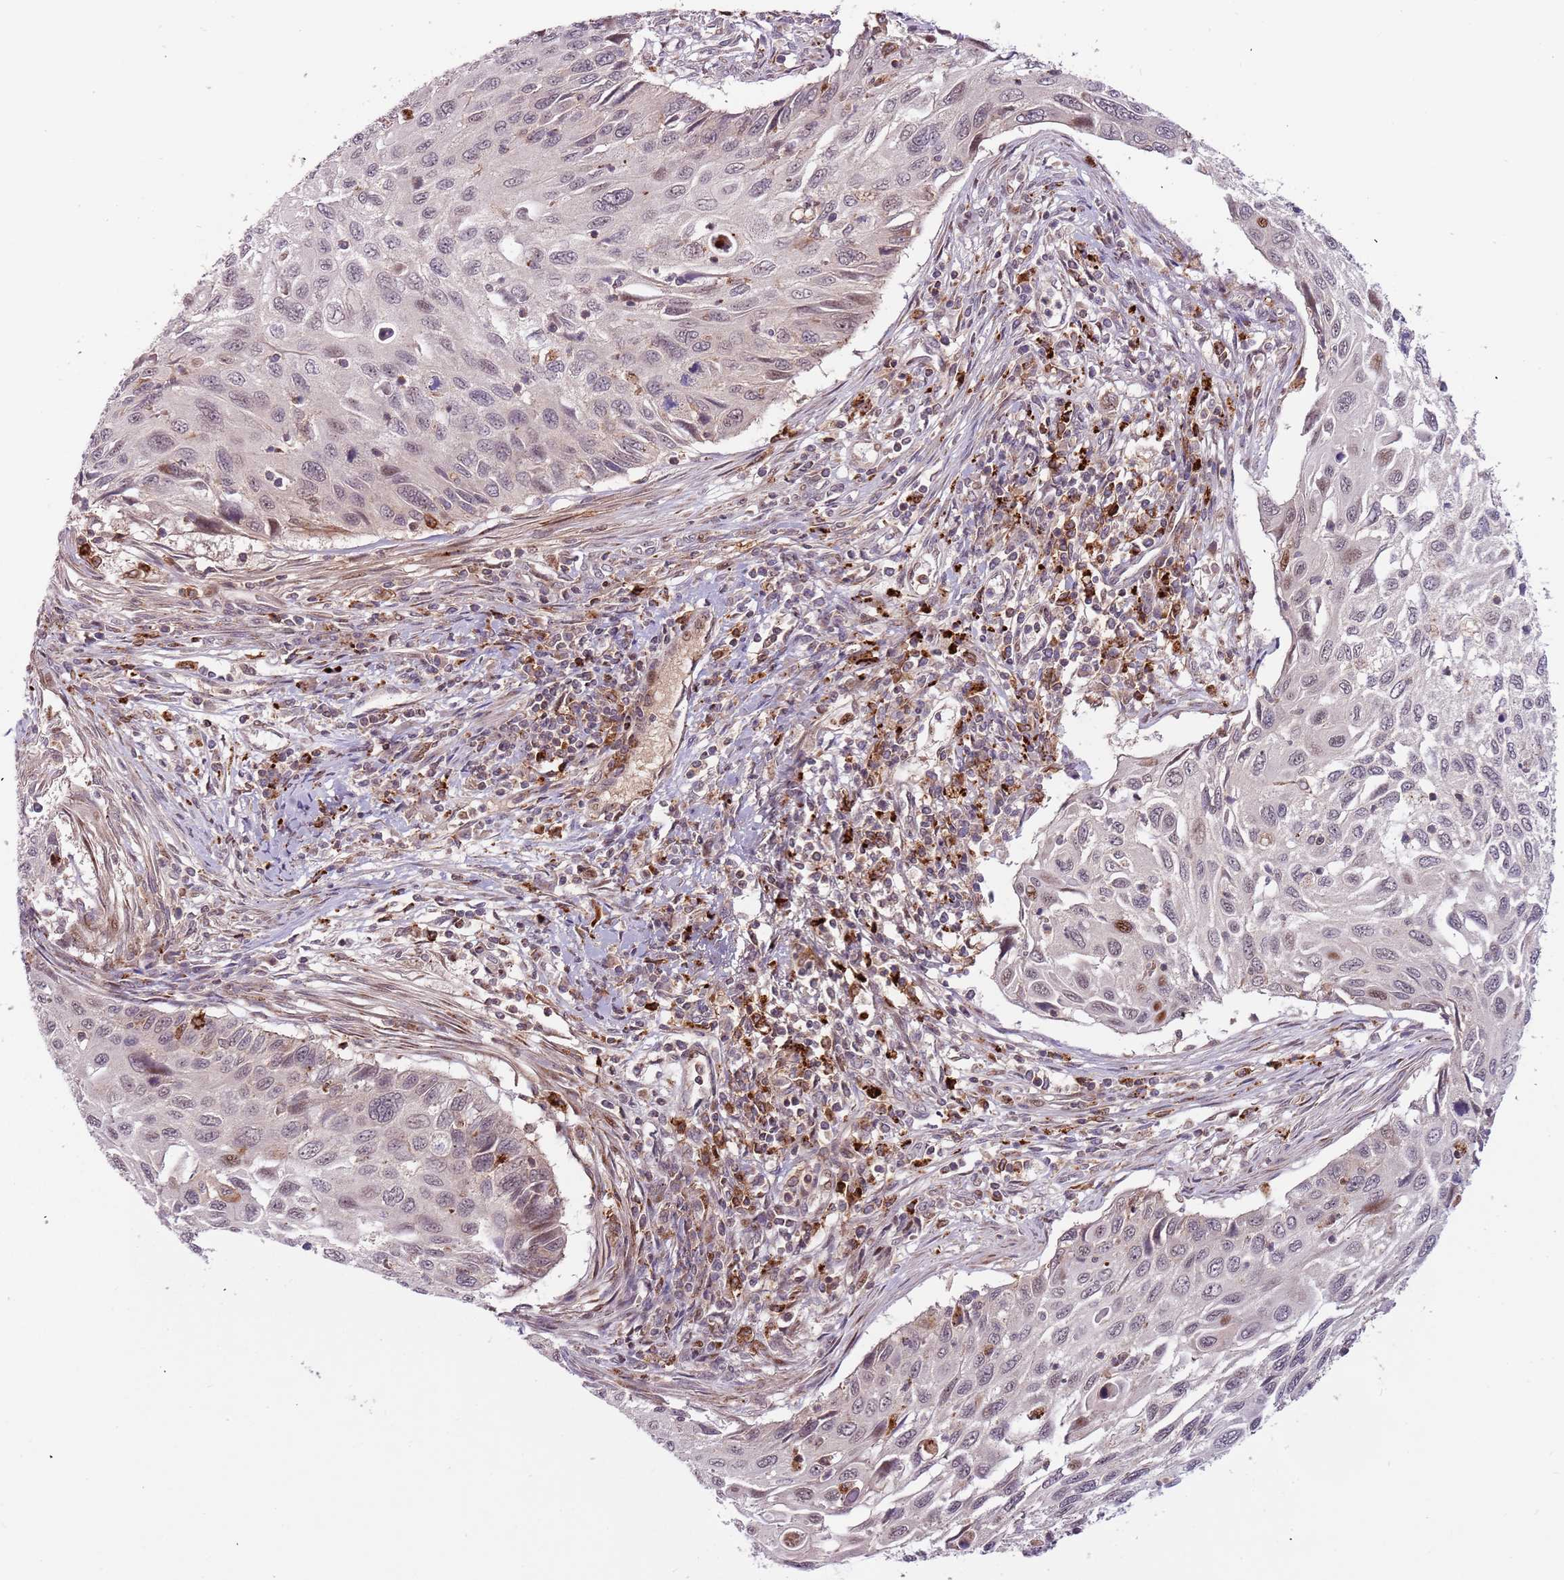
{"staining": {"intensity": "moderate", "quantity": "<25%", "location": "nuclear"}, "tissue": "cervical cancer", "cell_type": "Tumor cells", "image_type": "cancer", "snomed": [{"axis": "morphology", "description": "Squamous cell carcinoma, NOS"}, {"axis": "topography", "description": "Cervix"}], "caption": "High-magnification brightfield microscopy of squamous cell carcinoma (cervical) stained with DAB (3,3'-diaminobenzidine) (brown) and counterstained with hematoxylin (blue). tumor cells exhibit moderate nuclear staining is identified in about<25% of cells.", "gene": "ULK3", "patient": {"sex": "female", "age": 70}}